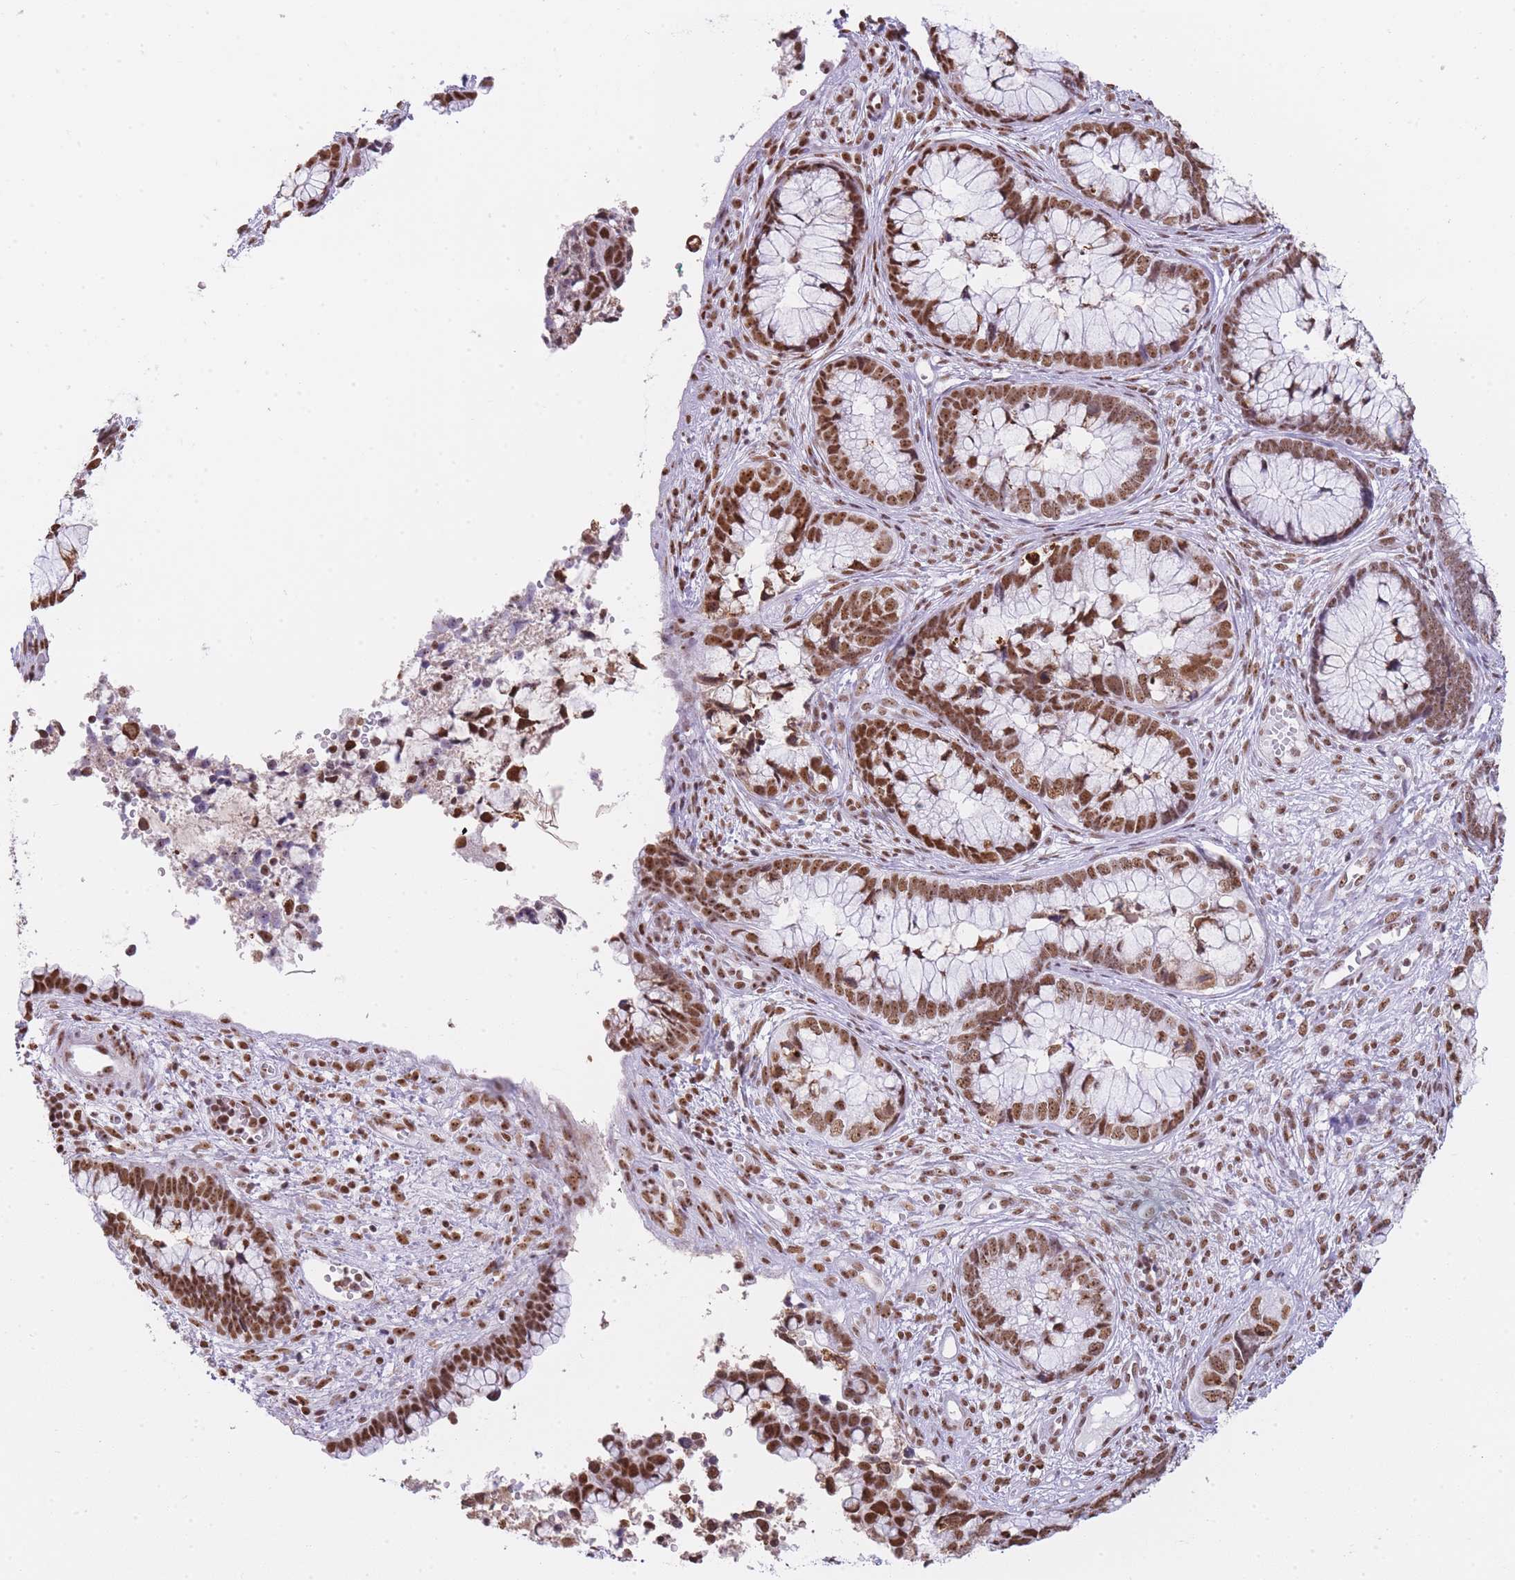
{"staining": {"intensity": "strong", "quantity": ">75%", "location": "nuclear"}, "tissue": "cervical cancer", "cell_type": "Tumor cells", "image_type": "cancer", "snomed": [{"axis": "morphology", "description": "Adenocarcinoma, NOS"}, {"axis": "topography", "description": "Cervix"}], "caption": "Human cervical cancer (adenocarcinoma) stained with a protein marker demonstrates strong staining in tumor cells.", "gene": "EVC2", "patient": {"sex": "female", "age": 44}}